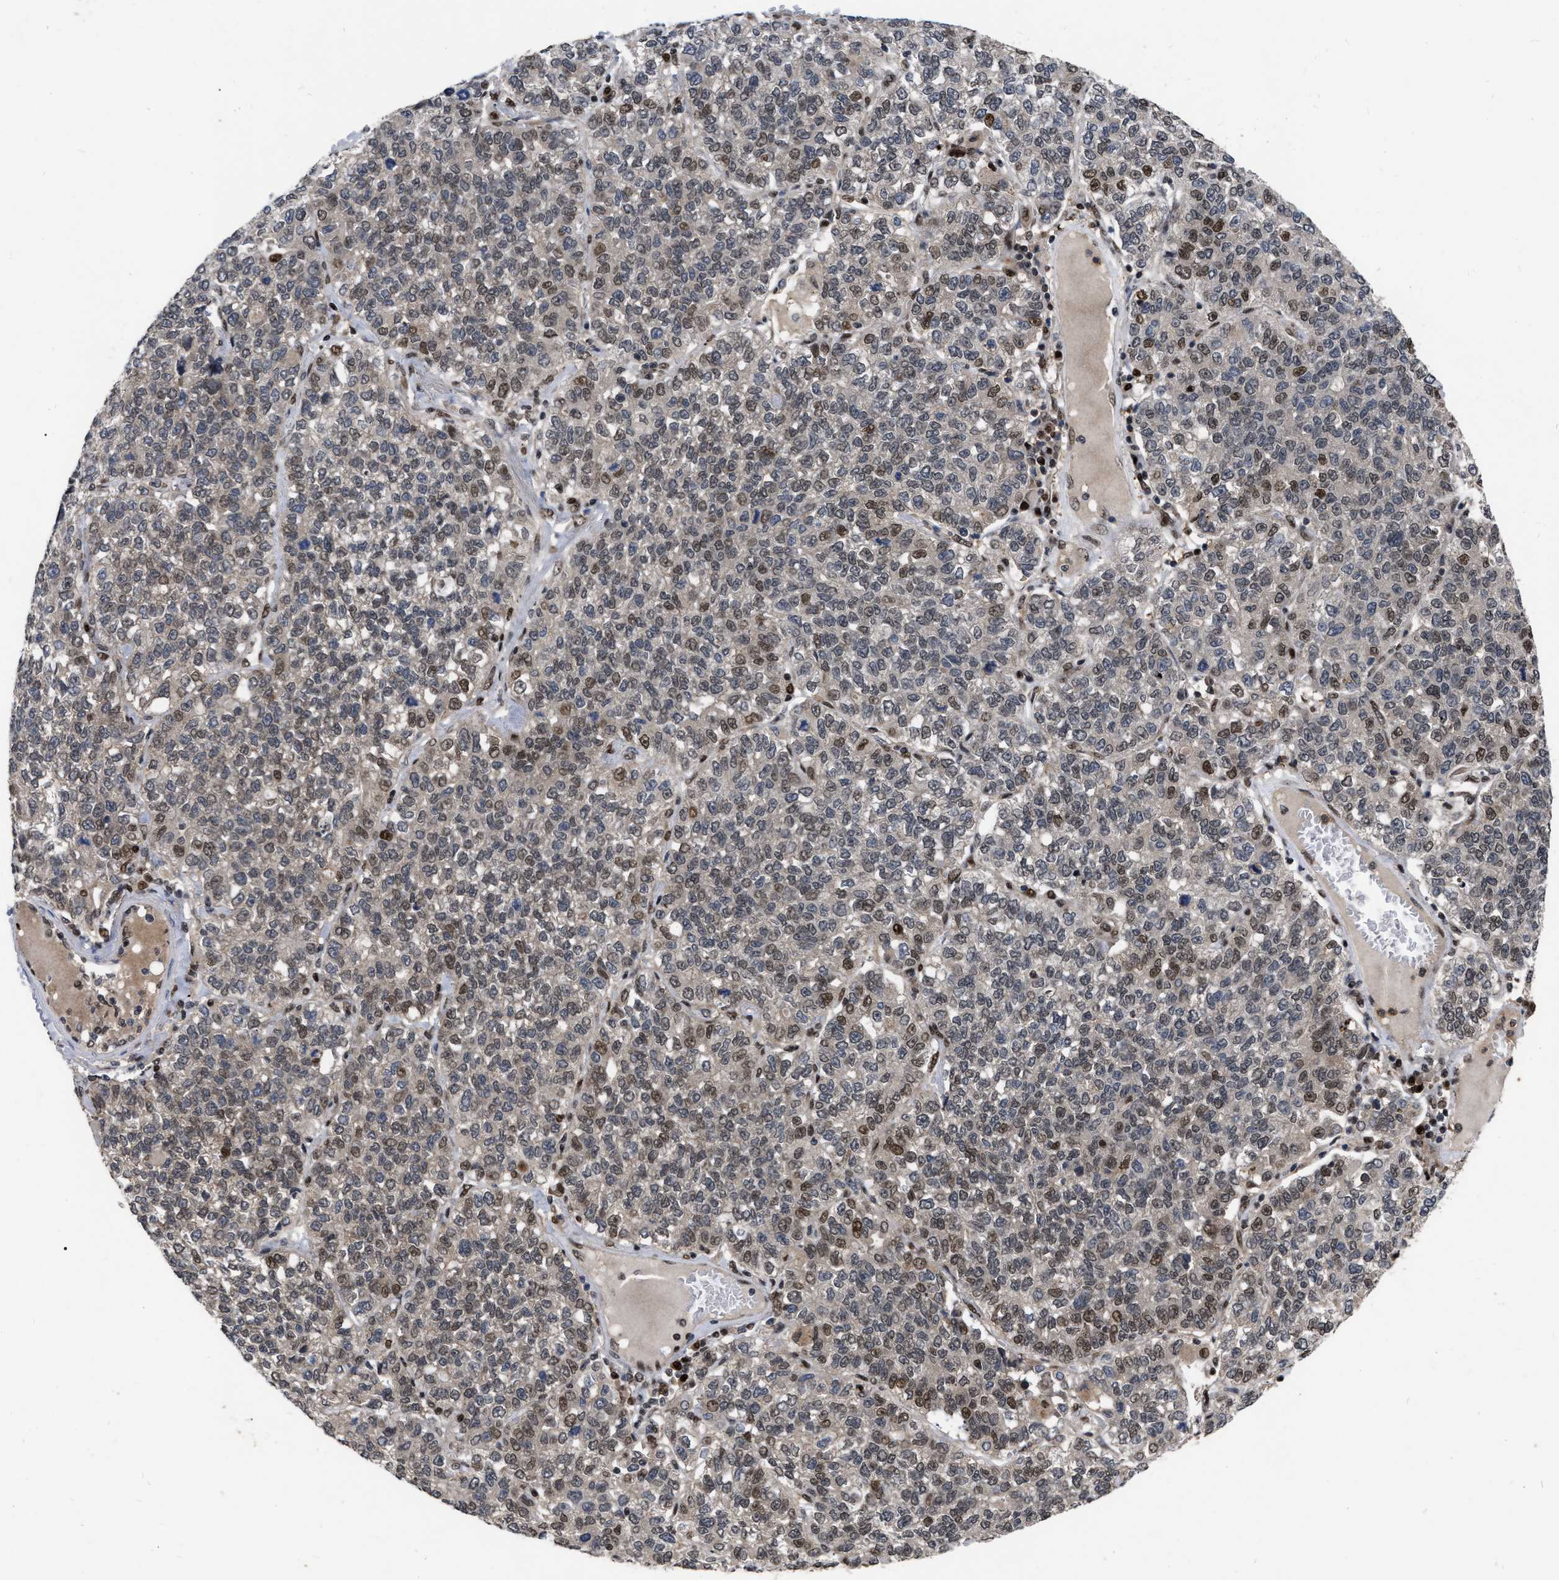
{"staining": {"intensity": "strong", "quantity": "<25%", "location": "nuclear"}, "tissue": "lung cancer", "cell_type": "Tumor cells", "image_type": "cancer", "snomed": [{"axis": "morphology", "description": "Adenocarcinoma, NOS"}, {"axis": "topography", "description": "Lung"}], "caption": "A photomicrograph showing strong nuclear staining in about <25% of tumor cells in lung cancer (adenocarcinoma), as visualized by brown immunohistochemical staining.", "gene": "MDM4", "patient": {"sex": "male", "age": 49}}